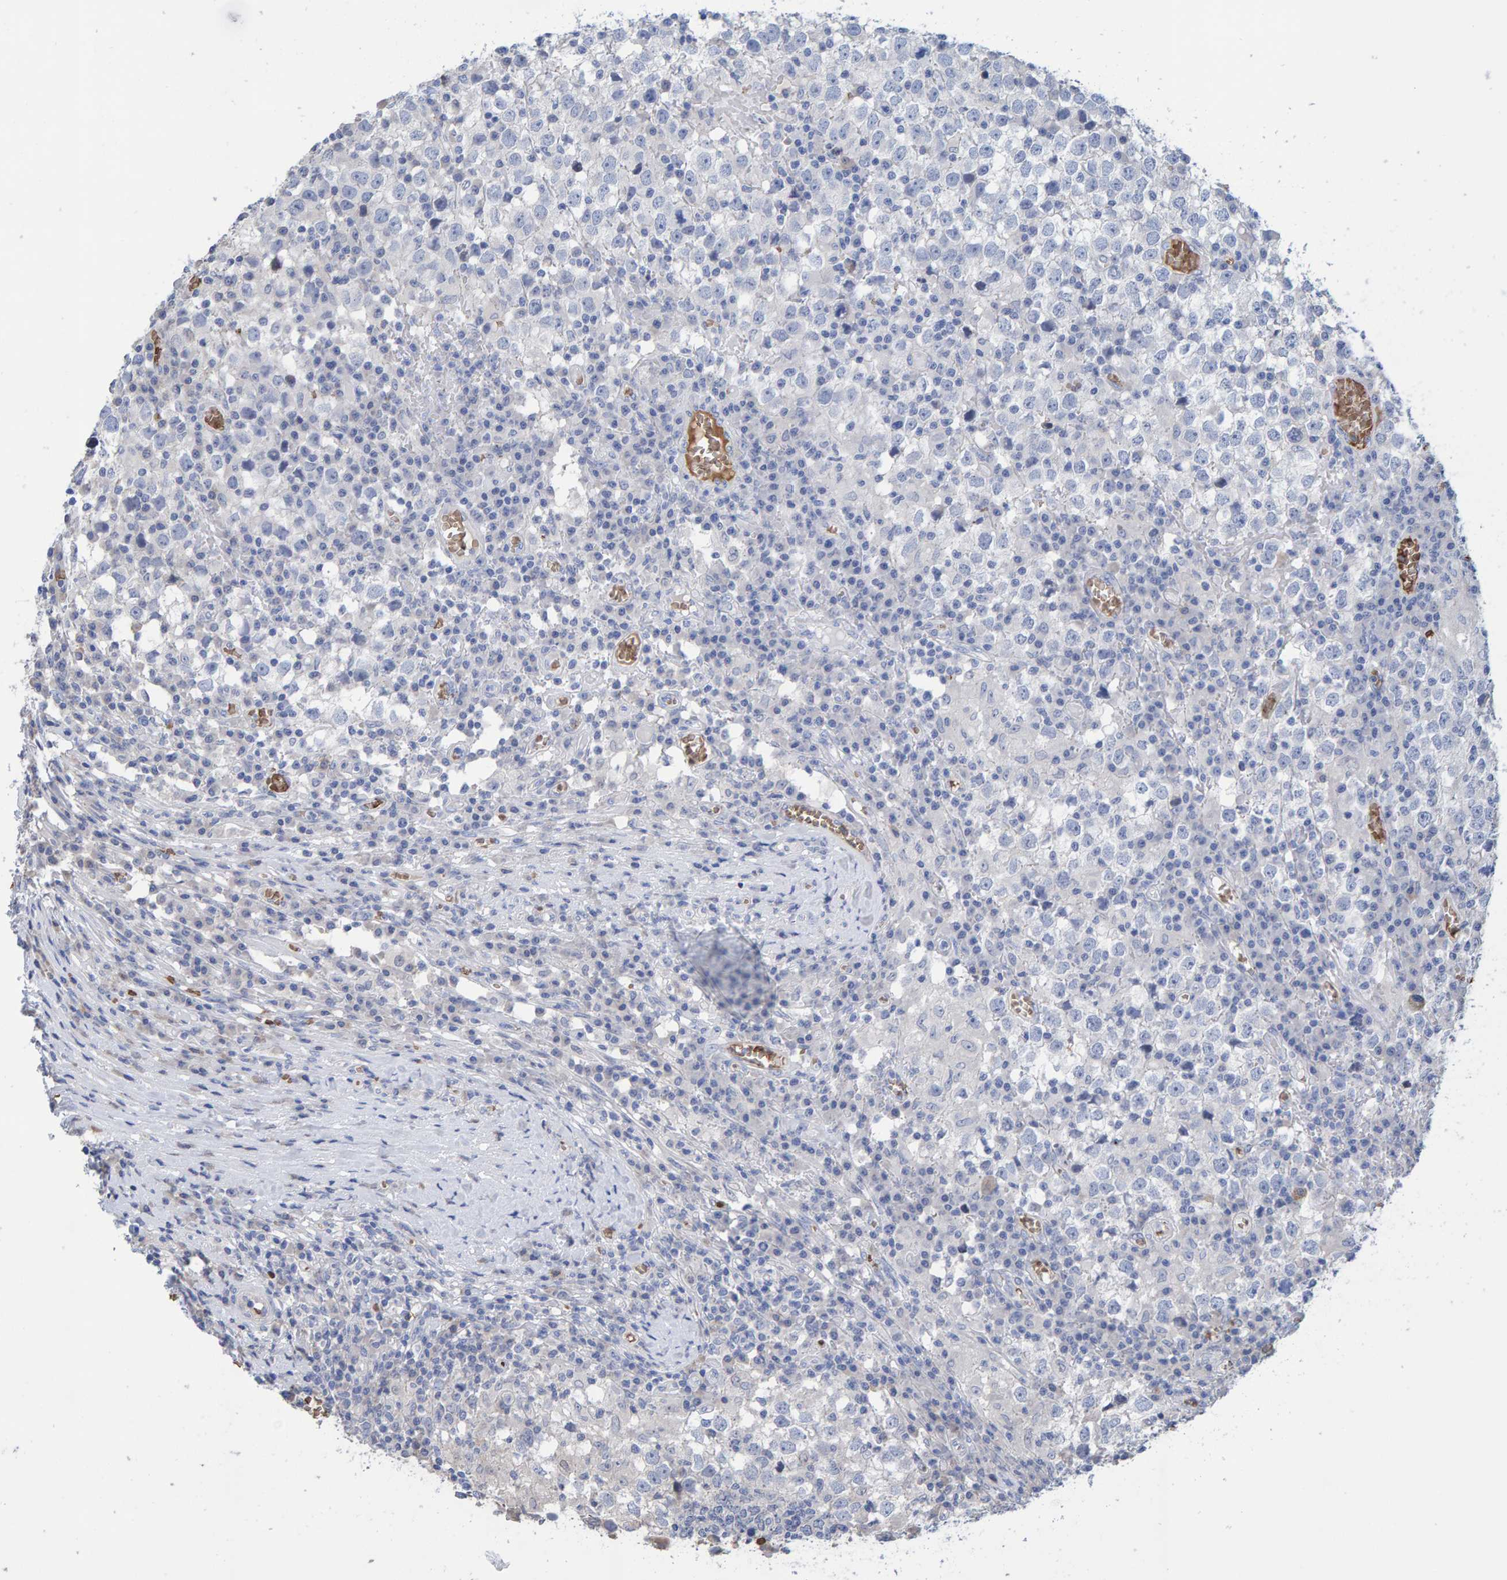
{"staining": {"intensity": "negative", "quantity": "none", "location": "none"}, "tissue": "testis cancer", "cell_type": "Tumor cells", "image_type": "cancer", "snomed": [{"axis": "morphology", "description": "Seminoma, NOS"}, {"axis": "topography", "description": "Testis"}], "caption": "Tumor cells show no significant protein positivity in seminoma (testis).", "gene": "VPS9D1", "patient": {"sex": "male", "age": 65}}